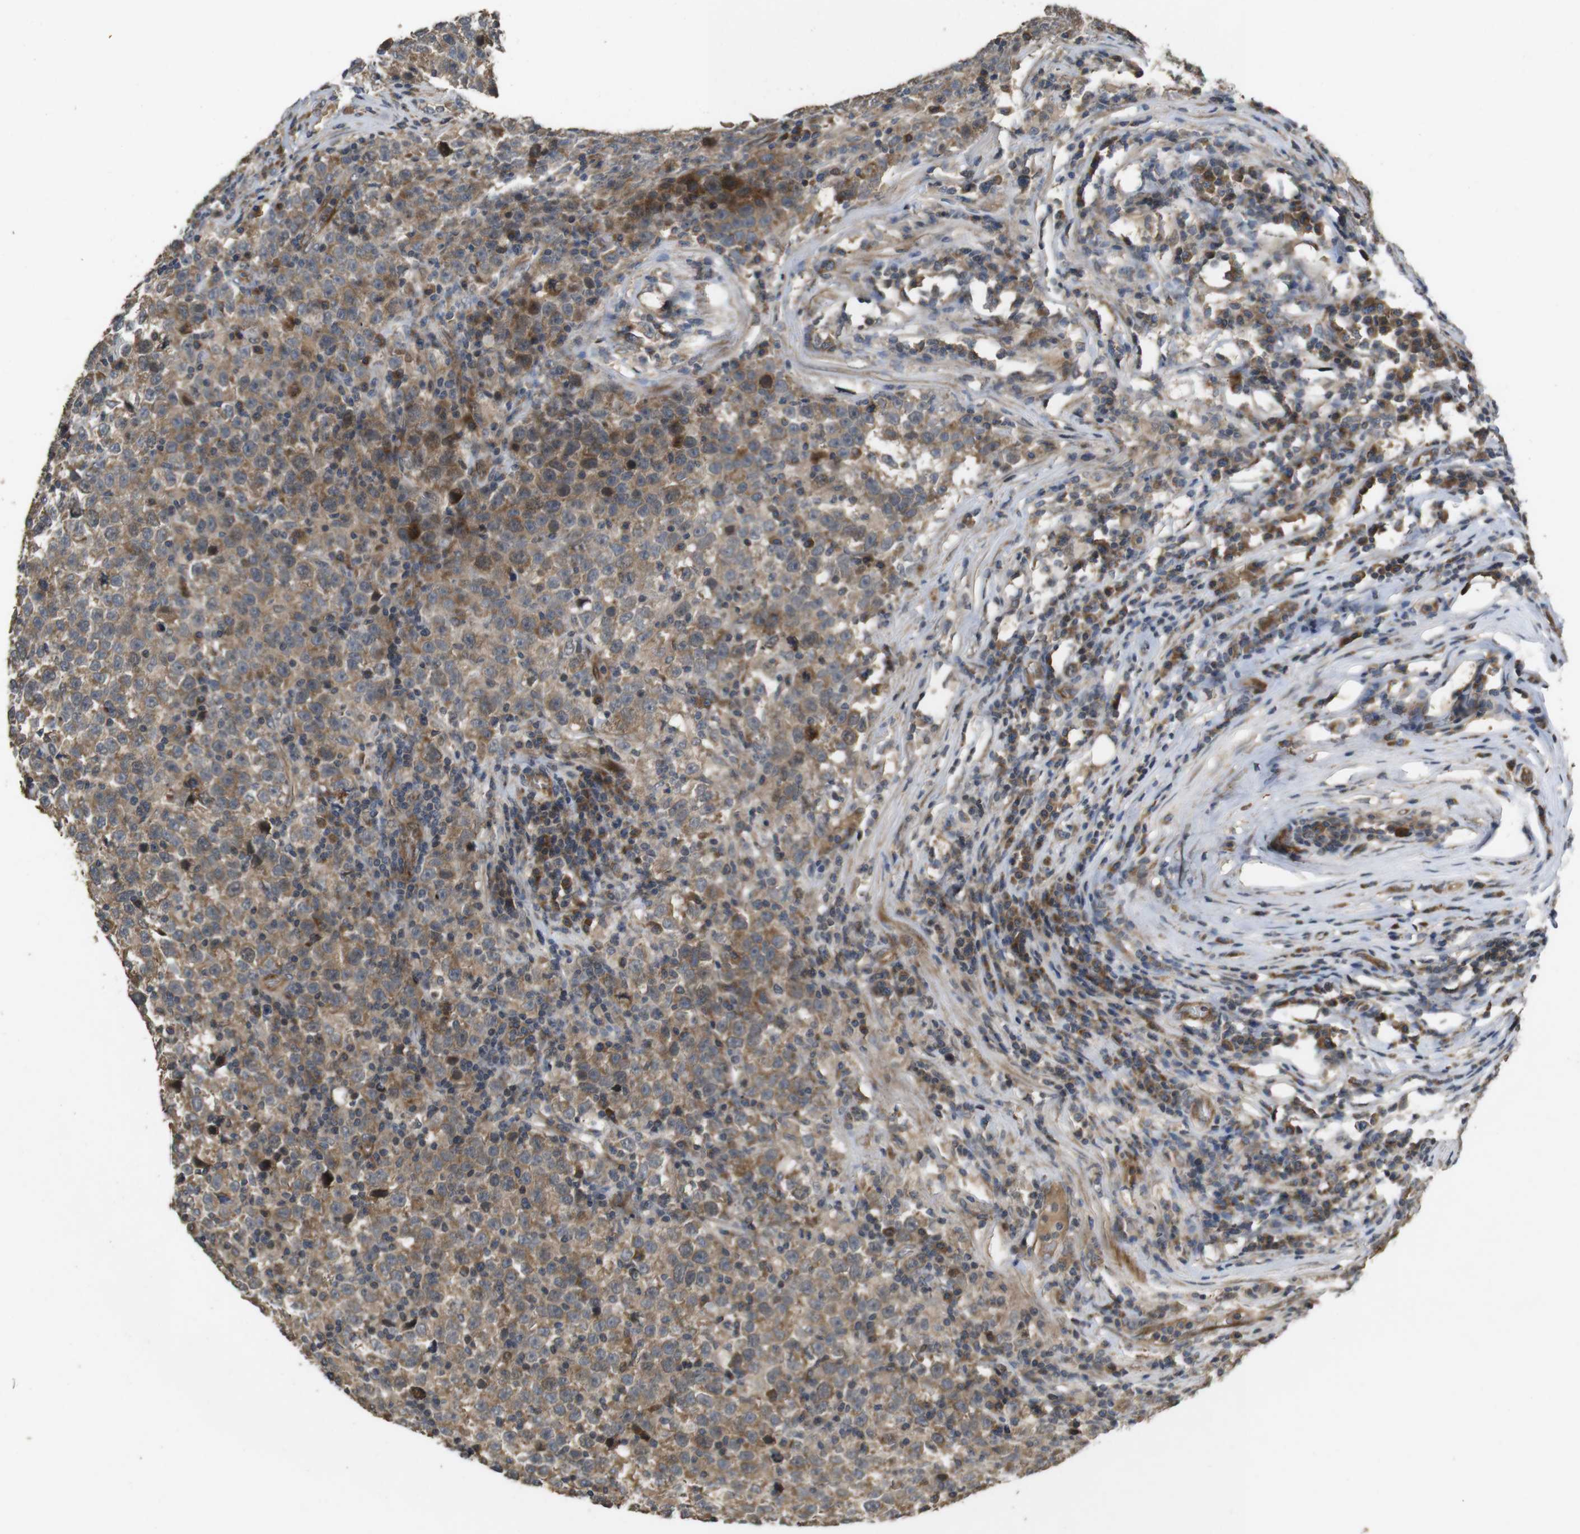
{"staining": {"intensity": "moderate", "quantity": ">75%", "location": "cytoplasmic/membranous,nuclear"}, "tissue": "testis cancer", "cell_type": "Tumor cells", "image_type": "cancer", "snomed": [{"axis": "morphology", "description": "Seminoma, NOS"}, {"axis": "topography", "description": "Testis"}], "caption": "Immunohistochemical staining of testis seminoma shows moderate cytoplasmic/membranous and nuclear protein positivity in approximately >75% of tumor cells.", "gene": "PCDHB10", "patient": {"sex": "male", "age": 43}}